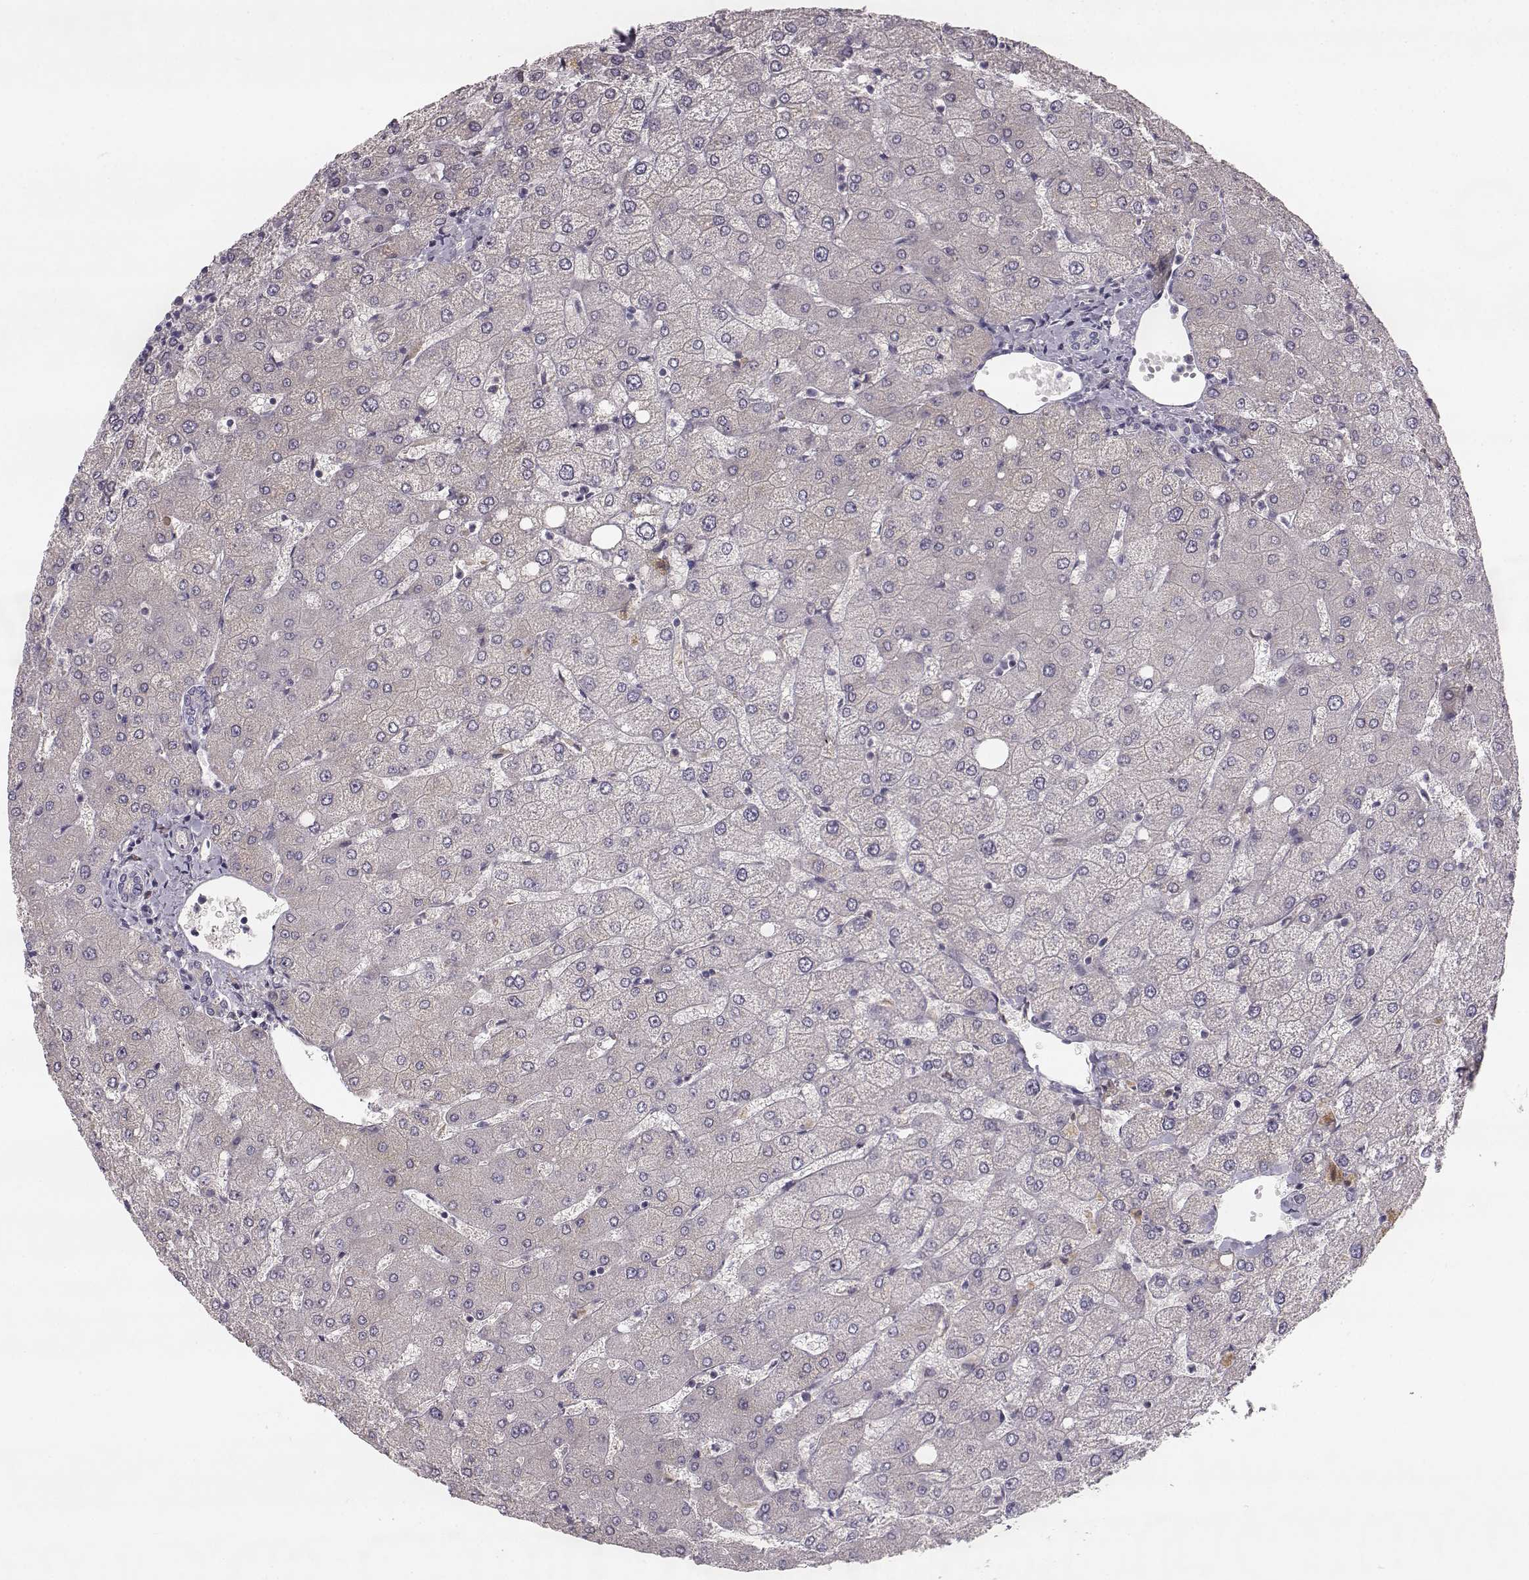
{"staining": {"intensity": "negative", "quantity": "none", "location": "none"}, "tissue": "liver", "cell_type": "Cholangiocytes", "image_type": "normal", "snomed": [{"axis": "morphology", "description": "Normal tissue, NOS"}, {"axis": "topography", "description": "Liver"}], "caption": "DAB immunohistochemical staining of unremarkable liver demonstrates no significant staining in cholangiocytes. (DAB (3,3'-diaminobenzidine) immunohistochemistry (IHC) visualized using brightfield microscopy, high magnification).", "gene": "YJEFN3", "patient": {"sex": "female", "age": 54}}